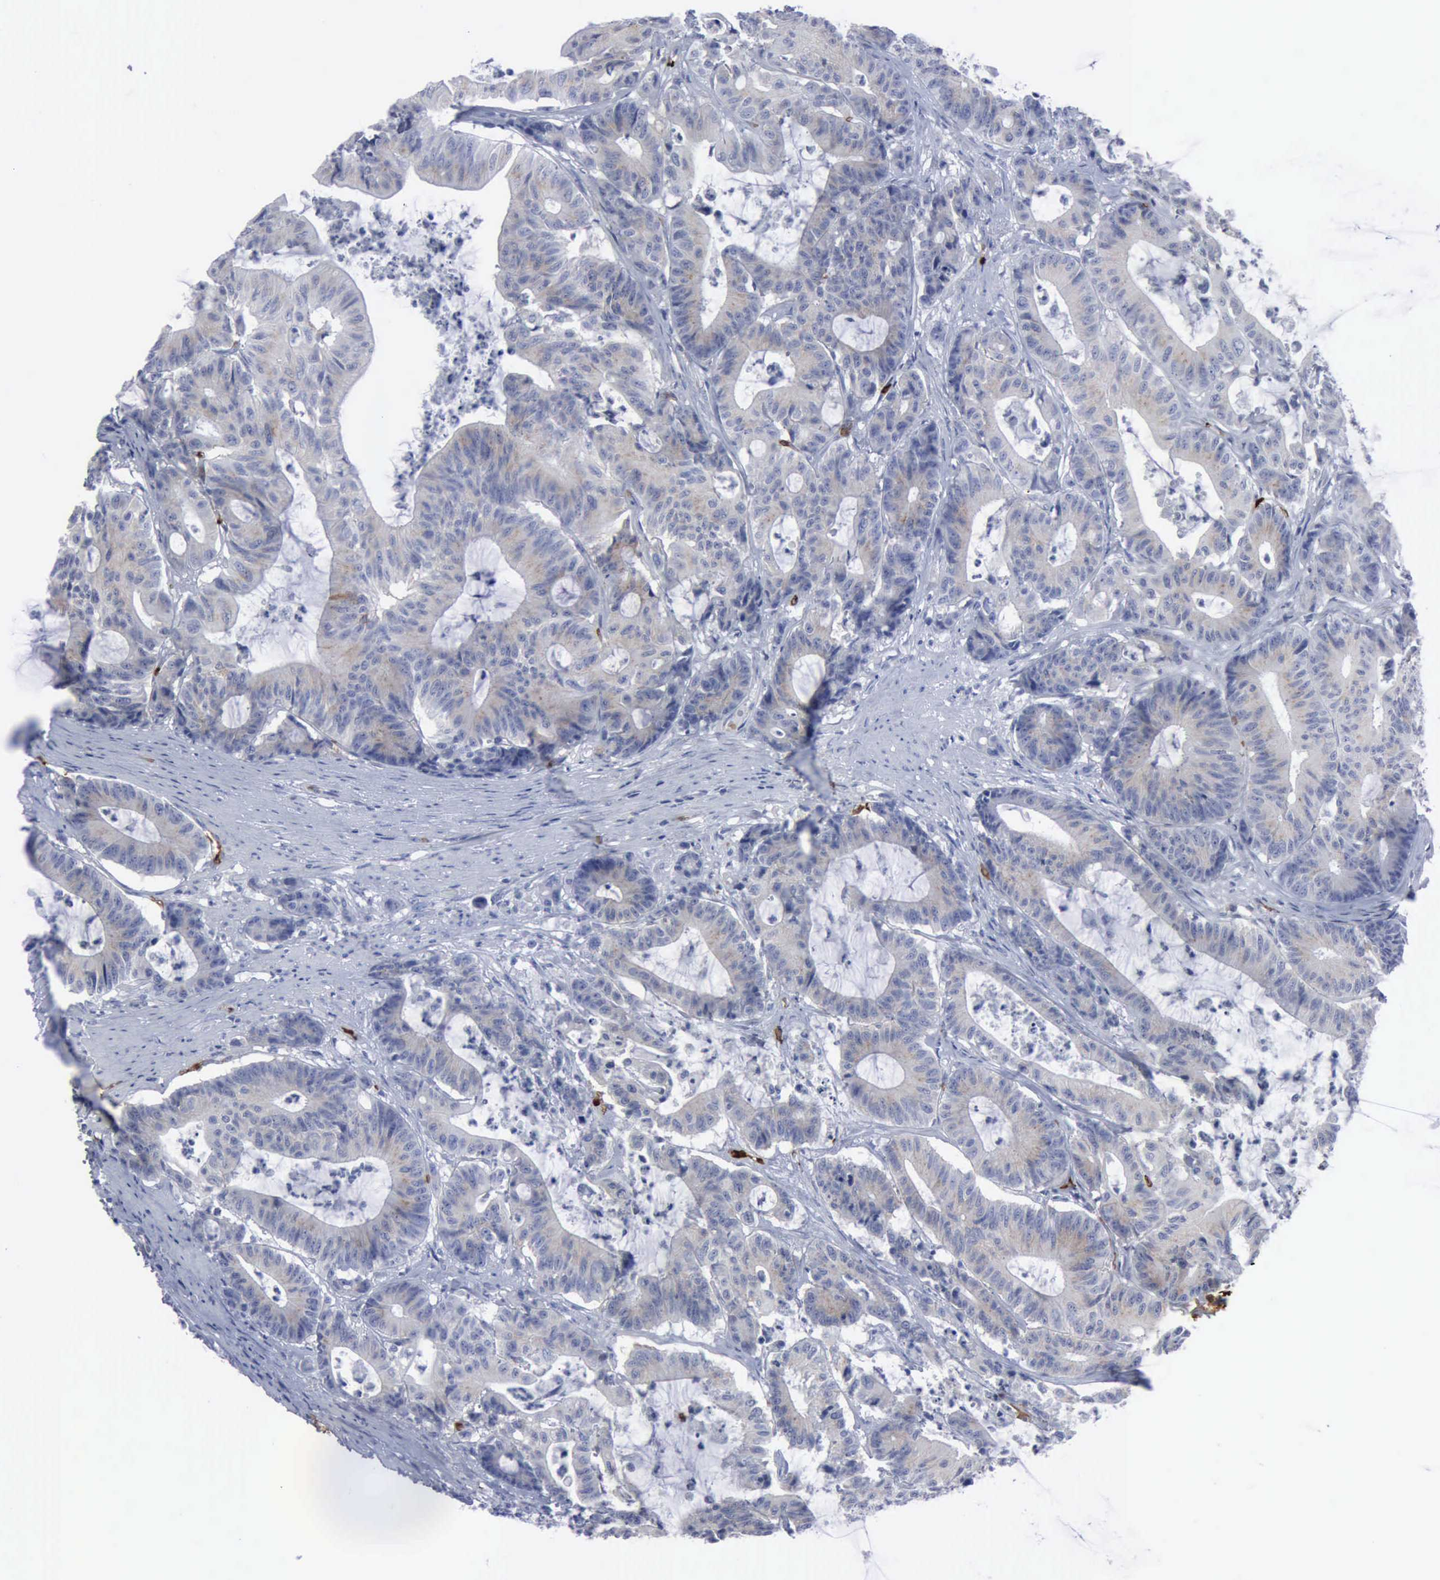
{"staining": {"intensity": "weak", "quantity": ">75%", "location": "cytoplasmic/membranous"}, "tissue": "colorectal cancer", "cell_type": "Tumor cells", "image_type": "cancer", "snomed": [{"axis": "morphology", "description": "Adenocarcinoma, NOS"}, {"axis": "topography", "description": "Colon"}], "caption": "Human colorectal cancer stained with a protein marker shows weak staining in tumor cells.", "gene": "TGFB1", "patient": {"sex": "female", "age": 84}}